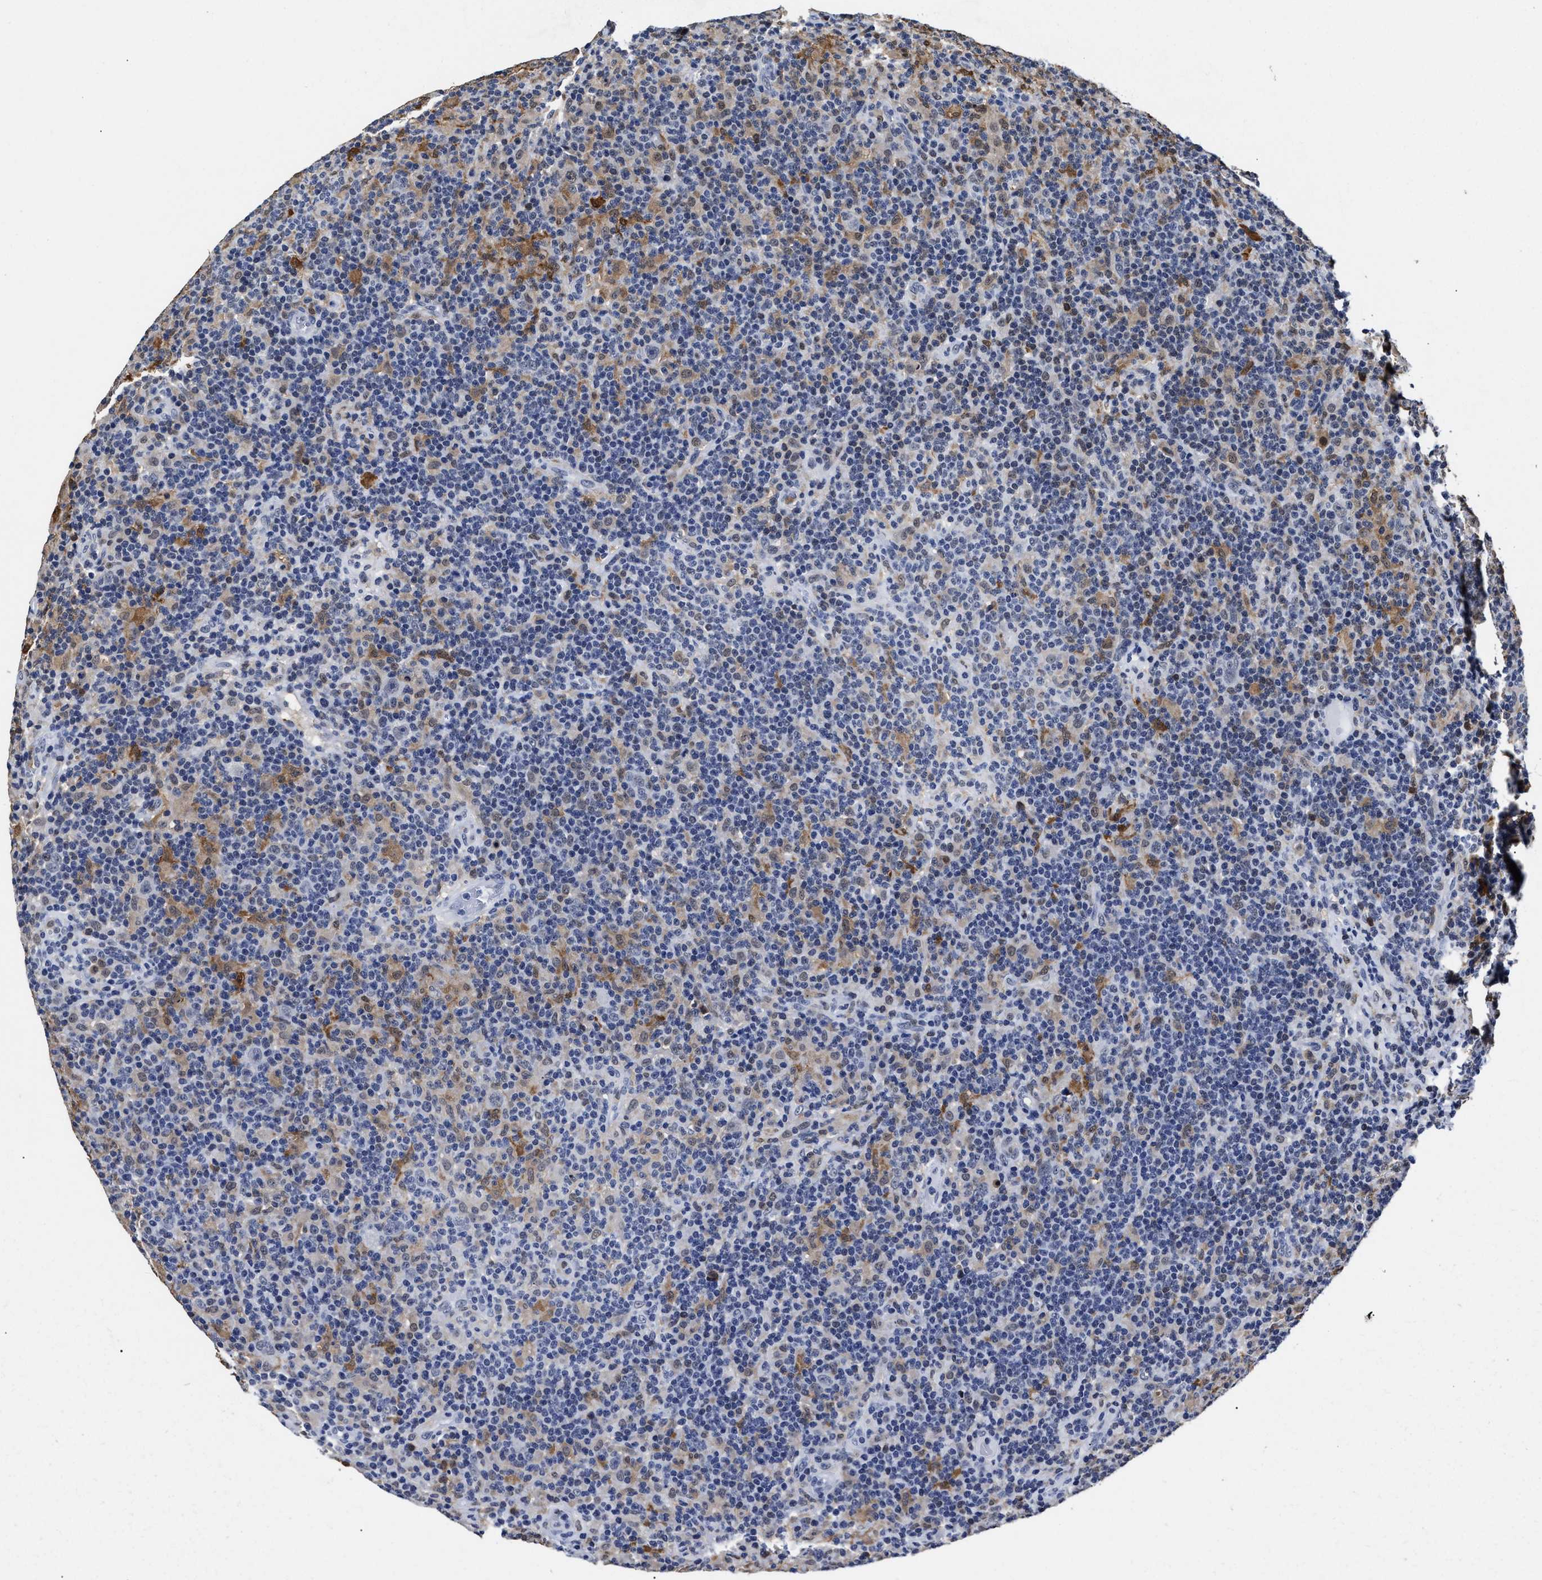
{"staining": {"intensity": "negative", "quantity": "none", "location": "none"}, "tissue": "lymphoma", "cell_type": "Tumor cells", "image_type": "cancer", "snomed": [{"axis": "morphology", "description": "Hodgkin's disease, NOS"}, {"axis": "topography", "description": "Lymph node"}], "caption": "A histopathology image of human lymphoma is negative for staining in tumor cells.", "gene": "PRPF4B", "patient": {"sex": "male", "age": 70}}